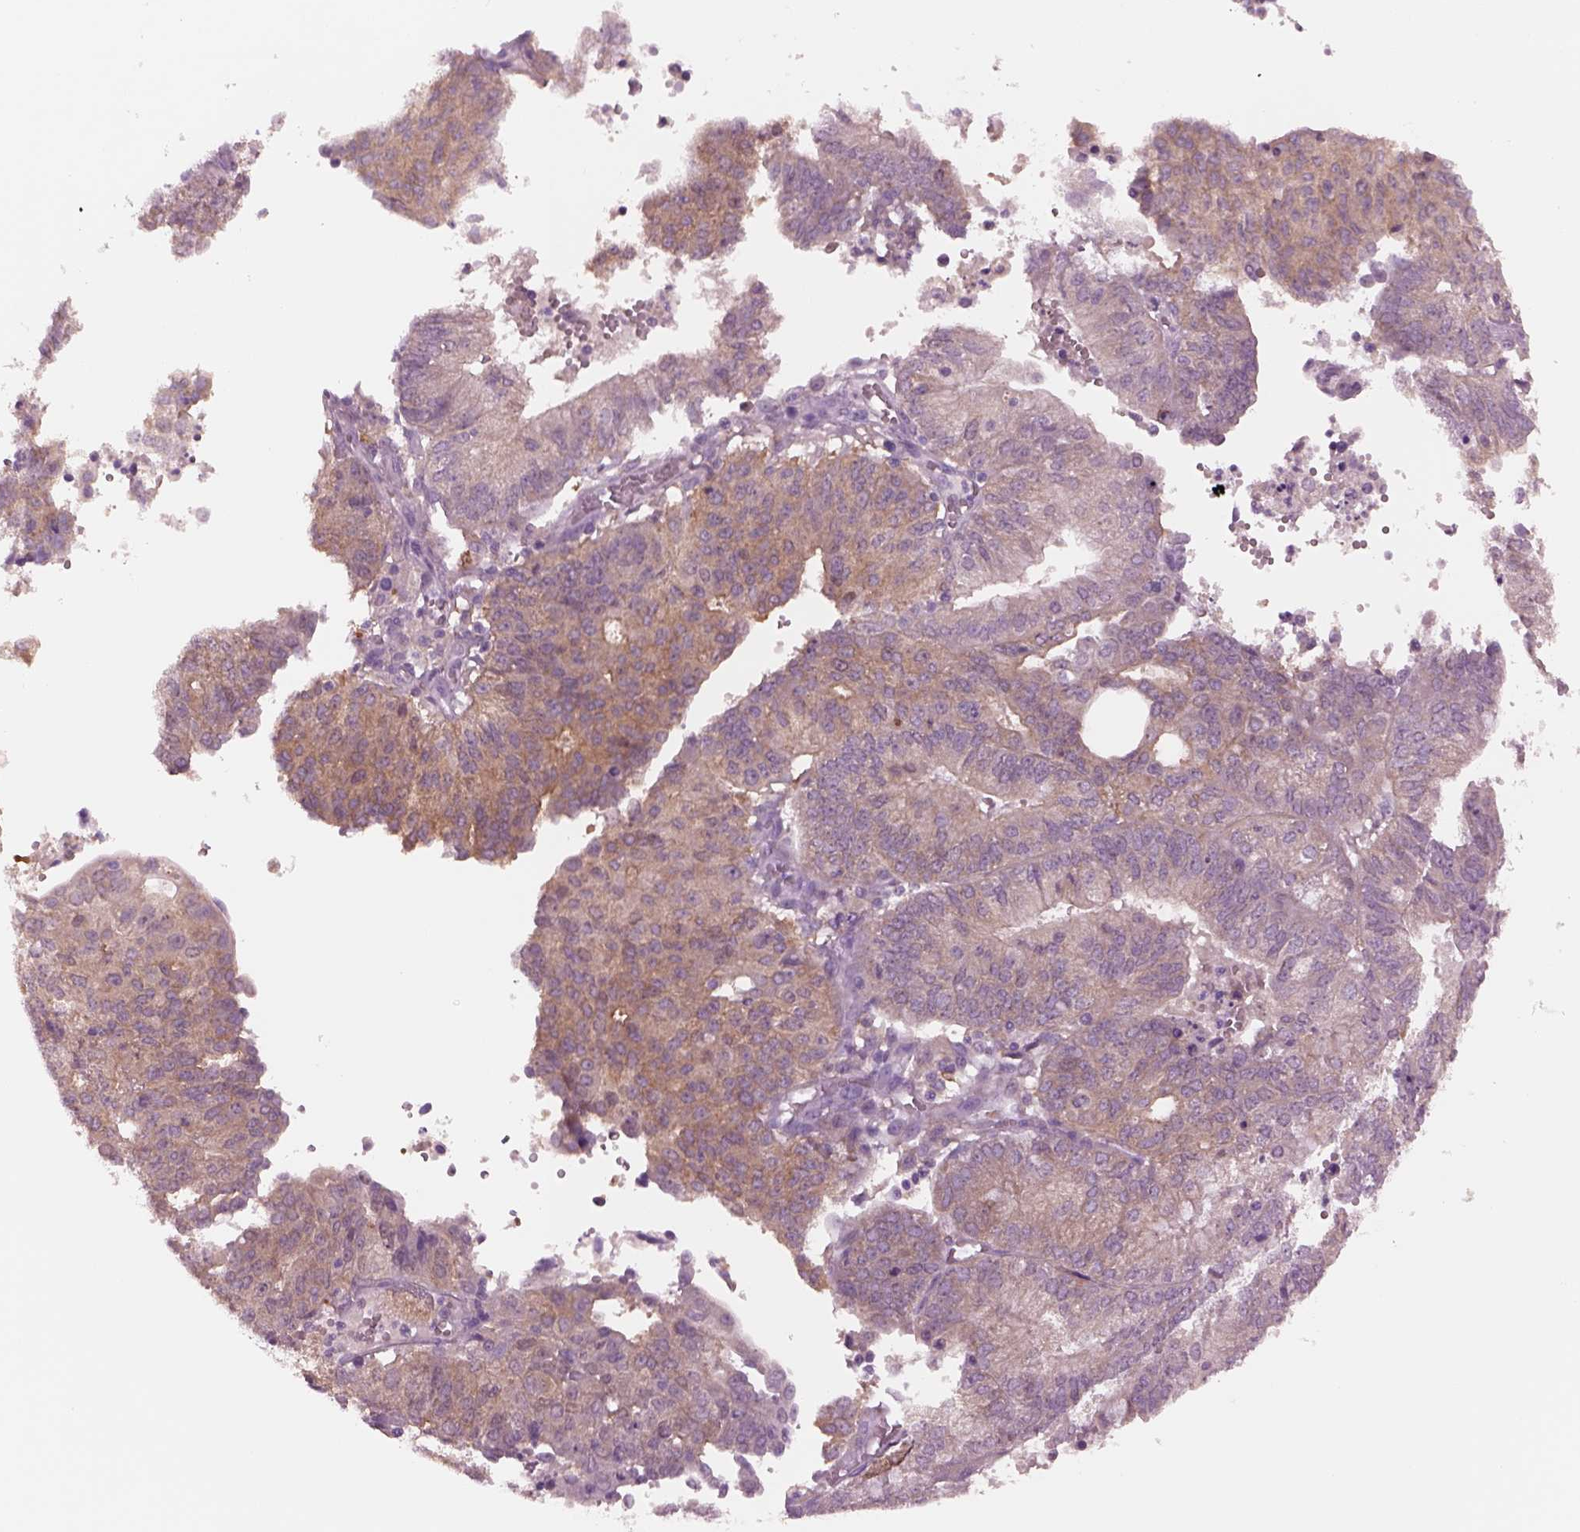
{"staining": {"intensity": "weak", "quantity": ">75%", "location": "cytoplasmic/membranous"}, "tissue": "endometrial cancer", "cell_type": "Tumor cells", "image_type": "cancer", "snomed": [{"axis": "morphology", "description": "Adenocarcinoma, NOS"}, {"axis": "topography", "description": "Endometrium"}], "caption": "Endometrial adenocarcinoma stained with DAB (3,3'-diaminobenzidine) immunohistochemistry (IHC) reveals low levels of weak cytoplasmic/membranous expression in approximately >75% of tumor cells. (DAB IHC with brightfield microscopy, high magnification).", "gene": "SHTN1", "patient": {"sex": "female", "age": 82}}